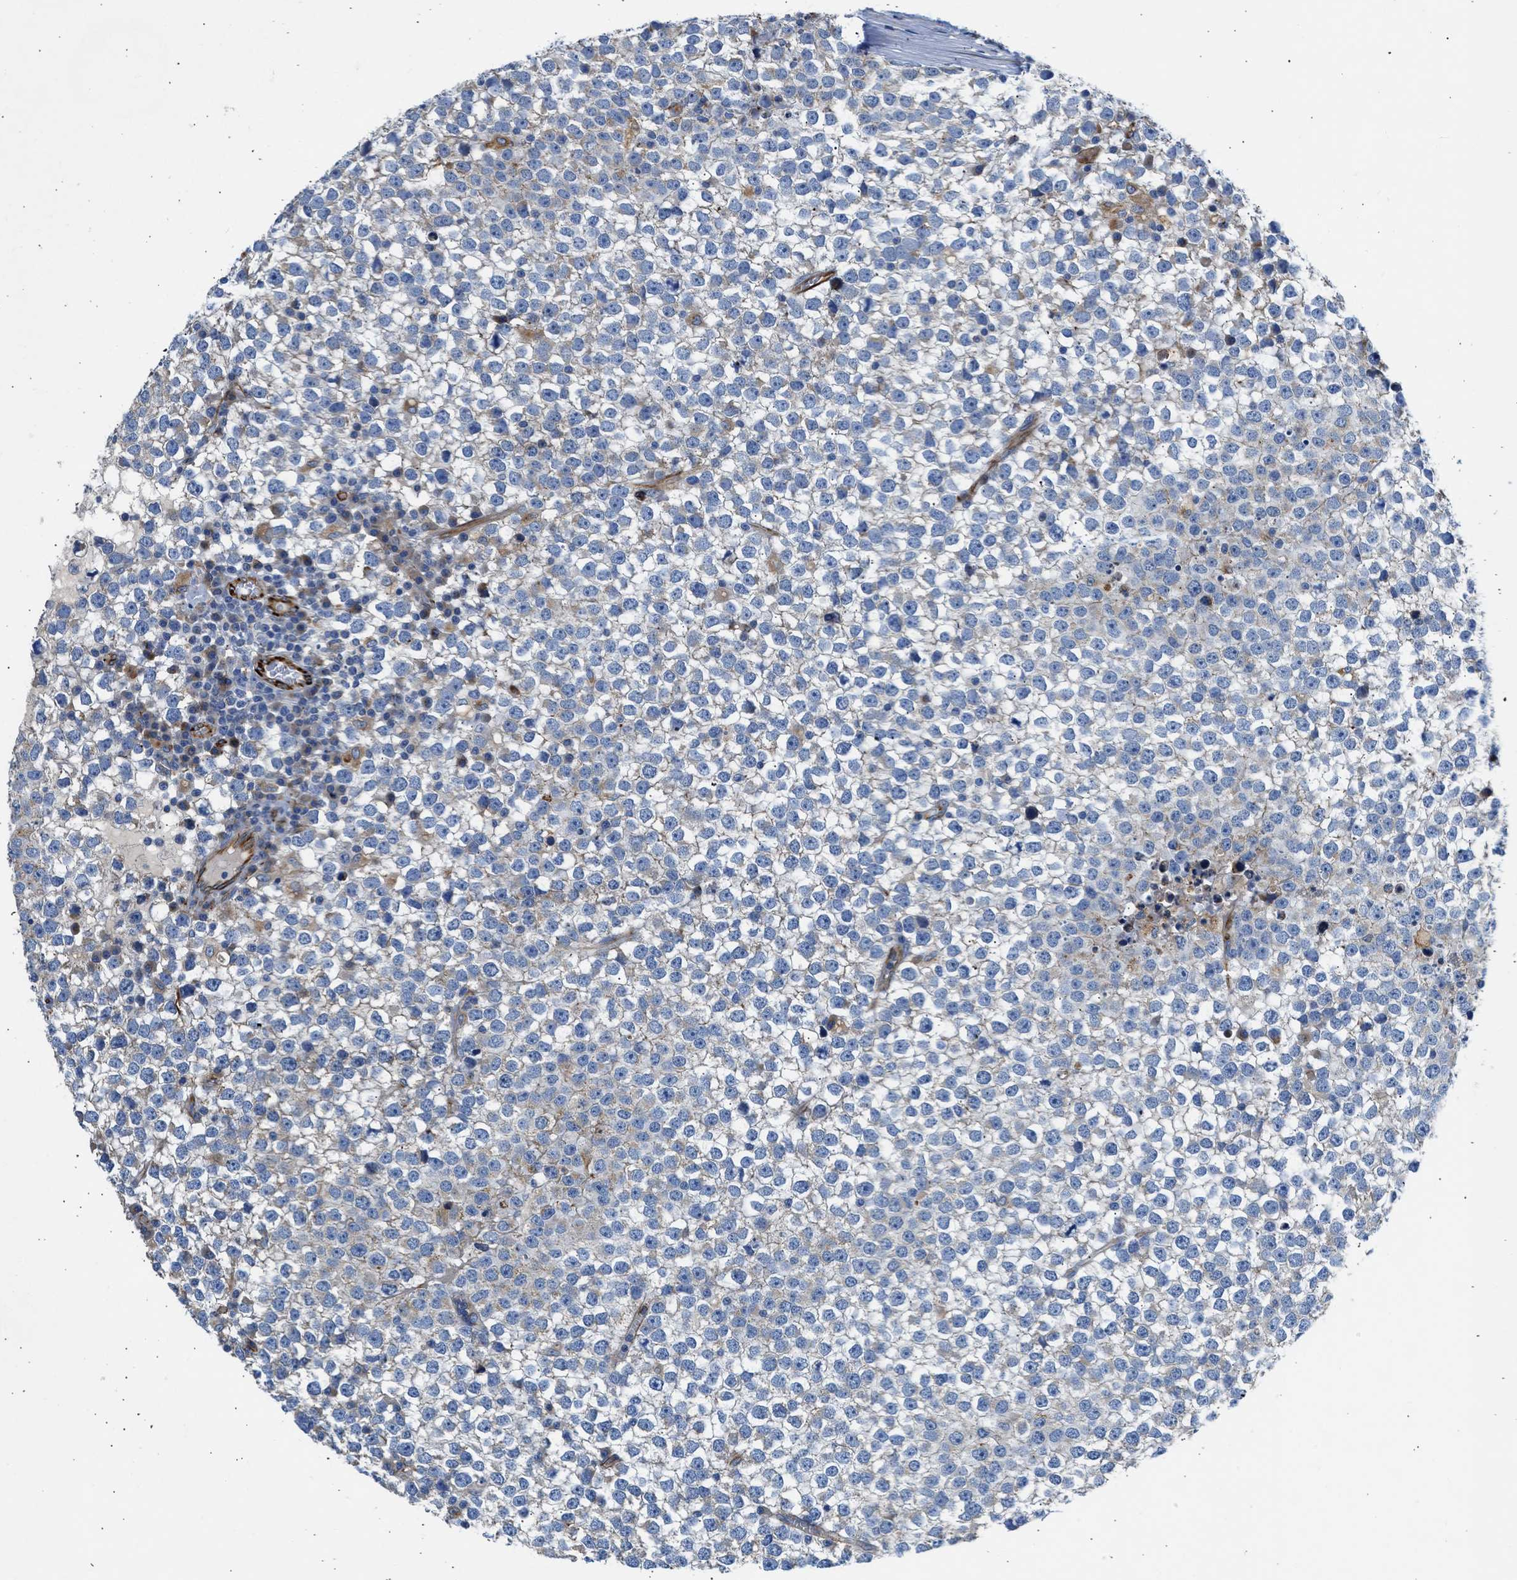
{"staining": {"intensity": "moderate", "quantity": "<25%", "location": "cytoplasmic/membranous"}, "tissue": "testis cancer", "cell_type": "Tumor cells", "image_type": "cancer", "snomed": [{"axis": "morphology", "description": "Seminoma, NOS"}, {"axis": "topography", "description": "Testis"}], "caption": "Immunohistochemical staining of testis seminoma displays moderate cytoplasmic/membranous protein expression in approximately <25% of tumor cells. (DAB = brown stain, brightfield microscopy at high magnification).", "gene": "ULK4", "patient": {"sex": "male", "age": 65}}